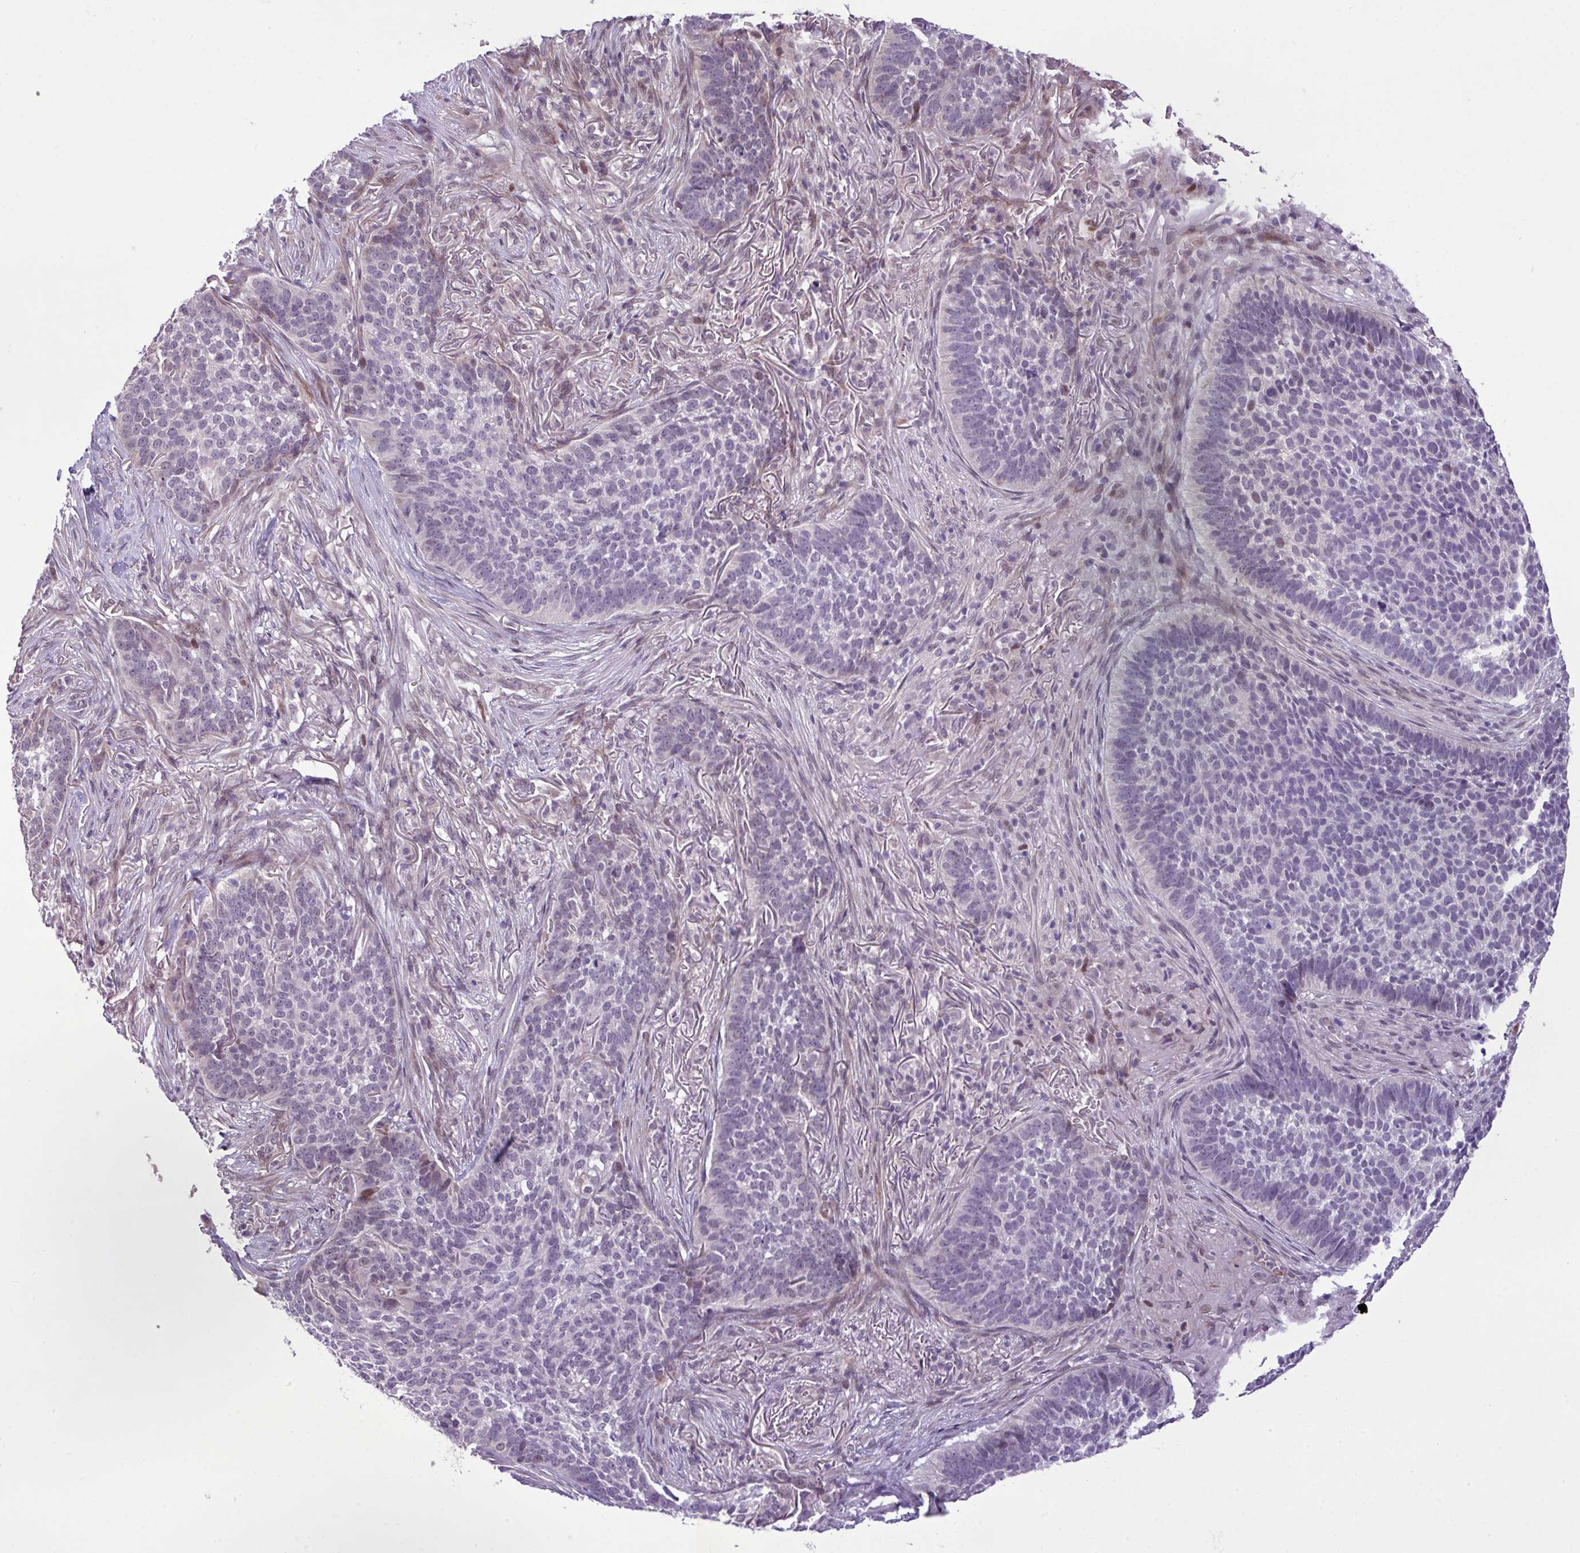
{"staining": {"intensity": "weak", "quantity": "<25%", "location": "nuclear"}, "tissue": "skin cancer", "cell_type": "Tumor cells", "image_type": "cancer", "snomed": [{"axis": "morphology", "description": "Basal cell carcinoma"}, {"axis": "topography", "description": "Skin"}], "caption": "DAB immunohistochemical staining of skin cancer exhibits no significant positivity in tumor cells.", "gene": "YLPM1", "patient": {"sex": "male", "age": 85}}